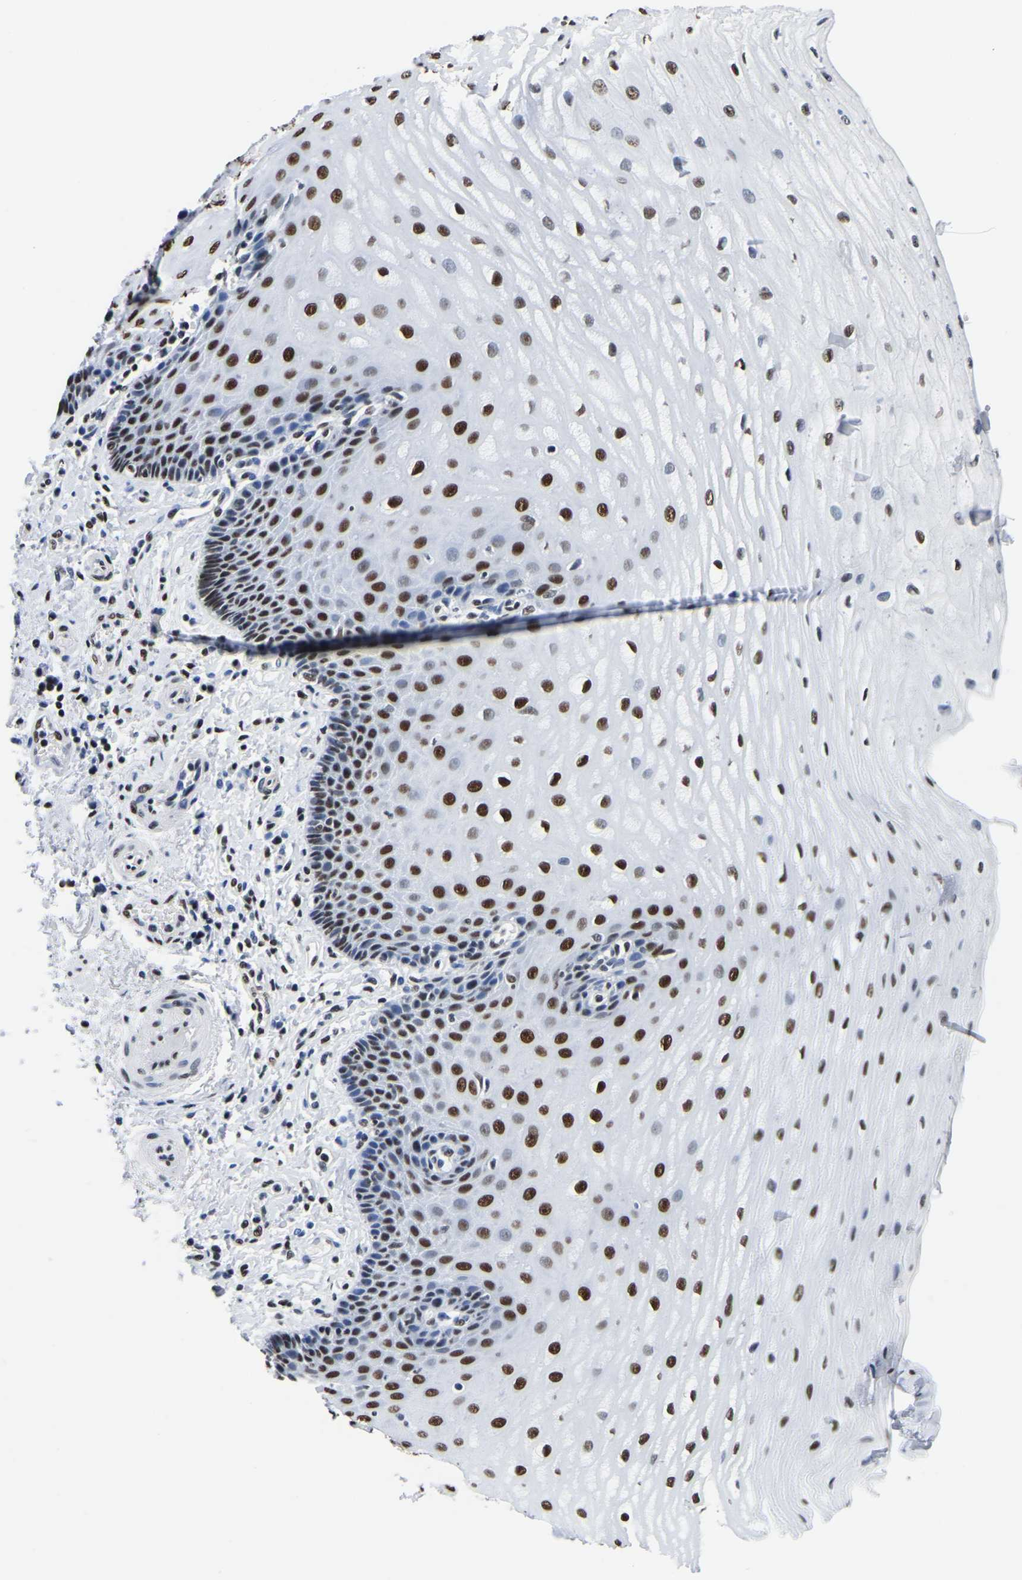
{"staining": {"intensity": "strong", "quantity": ">75%", "location": "nuclear"}, "tissue": "esophagus", "cell_type": "Squamous epithelial cells", "image_type": "normal", "snomed": [{"axis": "morphology", "description": "Normal tissue, NOS"}, {"axis": "topography", "description": "Esophagus"}], "caption": "A histopathology image of human esophagus stained for a protein demonstrates strong nuclear brown staining in squamous epithelial cells. (Stains: DAB in brown, nuclei in blue, Microscopy: brightfield microscopy at high magnification).", "gene": "UBA1", "patient": {"sex": "male", "age": 54}}